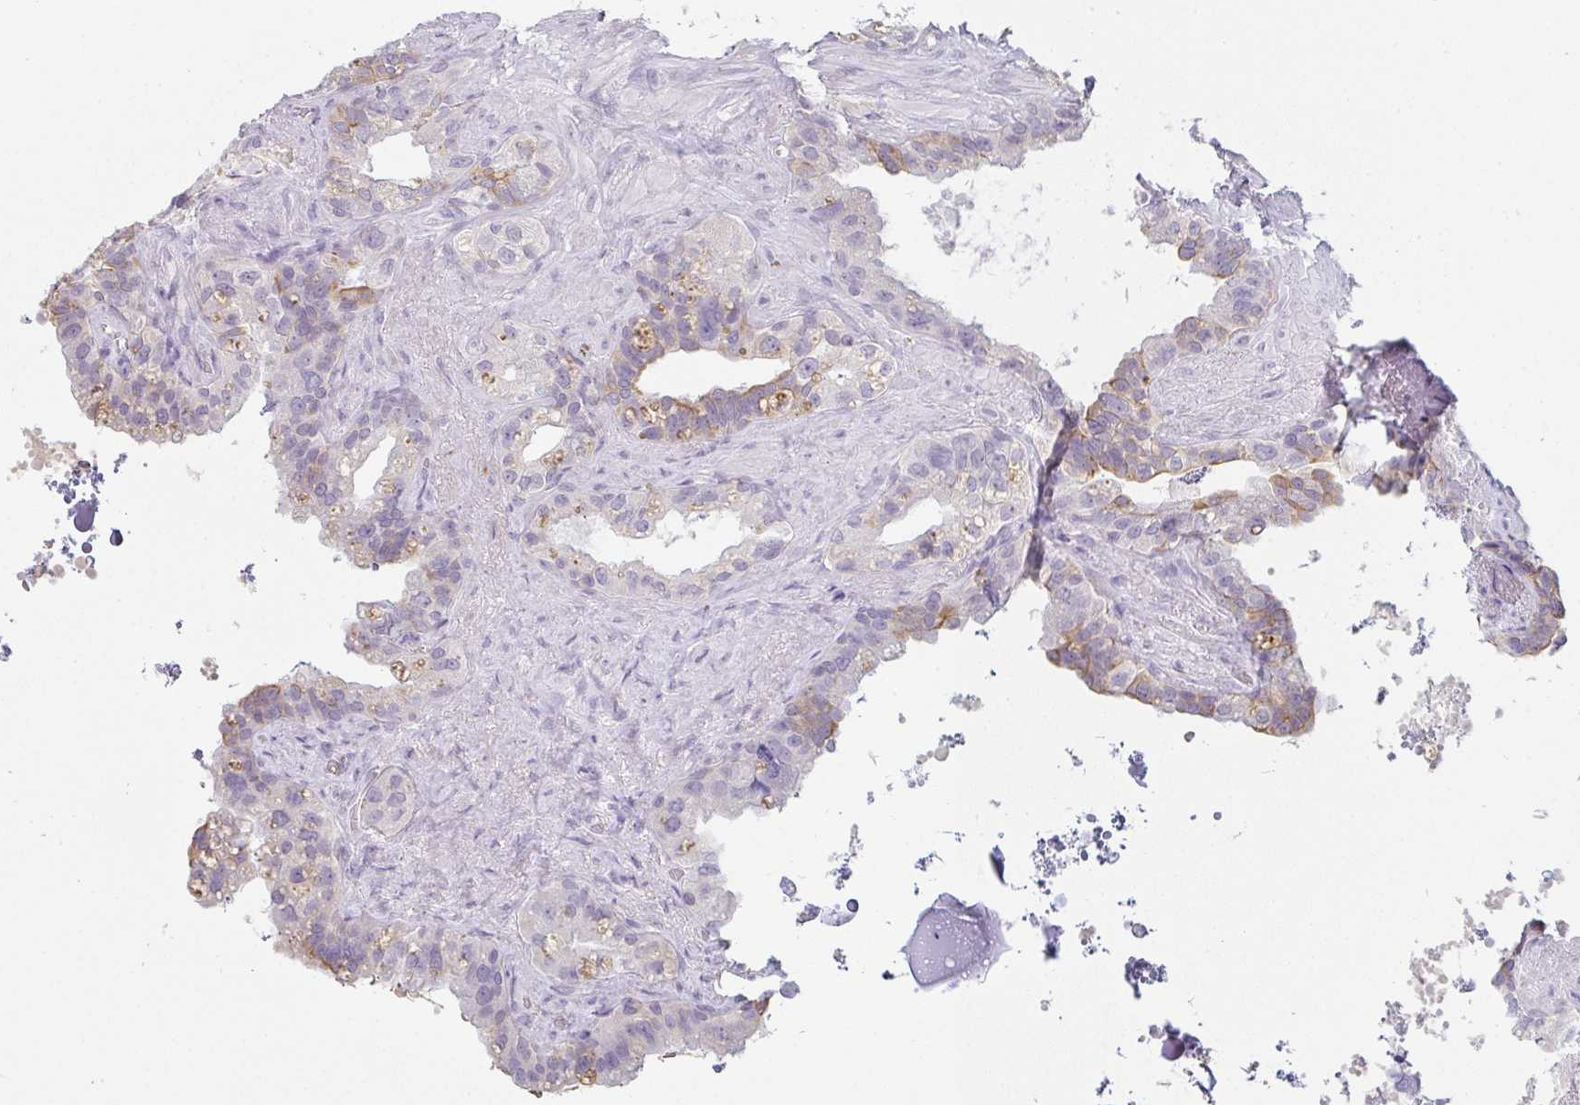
{"staining": {"intensity": "negative", "quantity": "none", "location": "none"}, "tissue": "seminal vesicle", "cell_type": "Glandular cells", "image_type": "normal", "snomed": [{"axis": "morphology", "description": "Normal tissue, NOS"}, {"axis": "topography", "description": "Seminal veicle"}, {"axis": "topography", "description": "Peripheral nerve tissue"}], "caption": "Glandular cells show no significant protein staining in benign seminal vesicle. (Brightfield microscopy of DAB (3,3'-diaminobenzidine) immunohistochemistry at high magnification).", "gene": "C1QTNF8", "patient": {"sex": "male", "age": 76}}